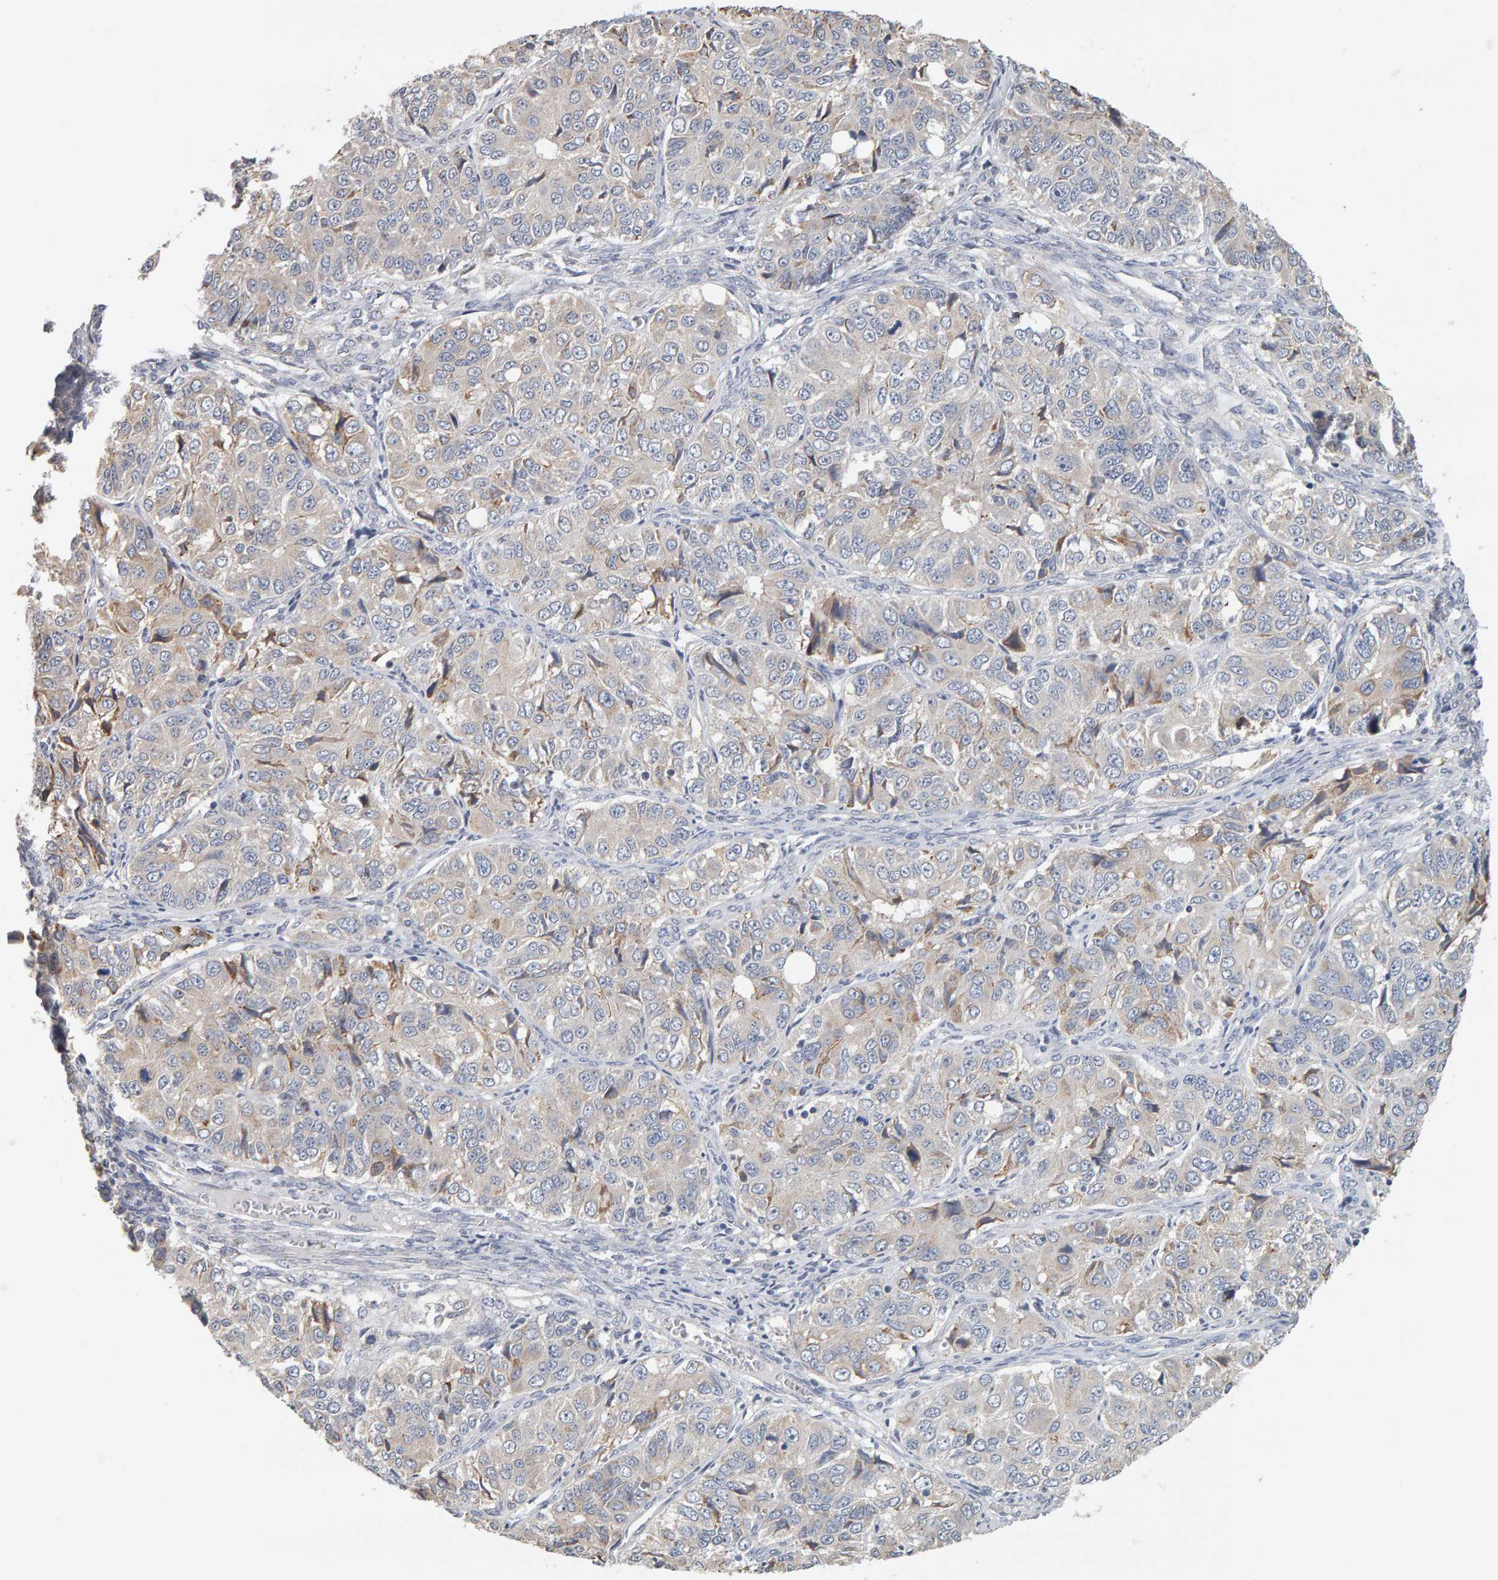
{"staining": {"intensity": "weak", "quantity": "<25%", "location": "cytoplasmic/membranous"}, "tissue": "ovarian cancer", "cell_type": "Tumor cells", "image_type": "cancer", "snomed": [{"axis": "morphology", "description": "Carcinoma, endometroid"}, {"axis": "topography", "description": "Ovary"}], "caption": "DAB immunohistochemical staining of human endometroid carcinoma (ovarian) displays no significant staining in tumor cells.", "gene": "ADHFE1", "patient": {"sex": "female", "age": 51}}